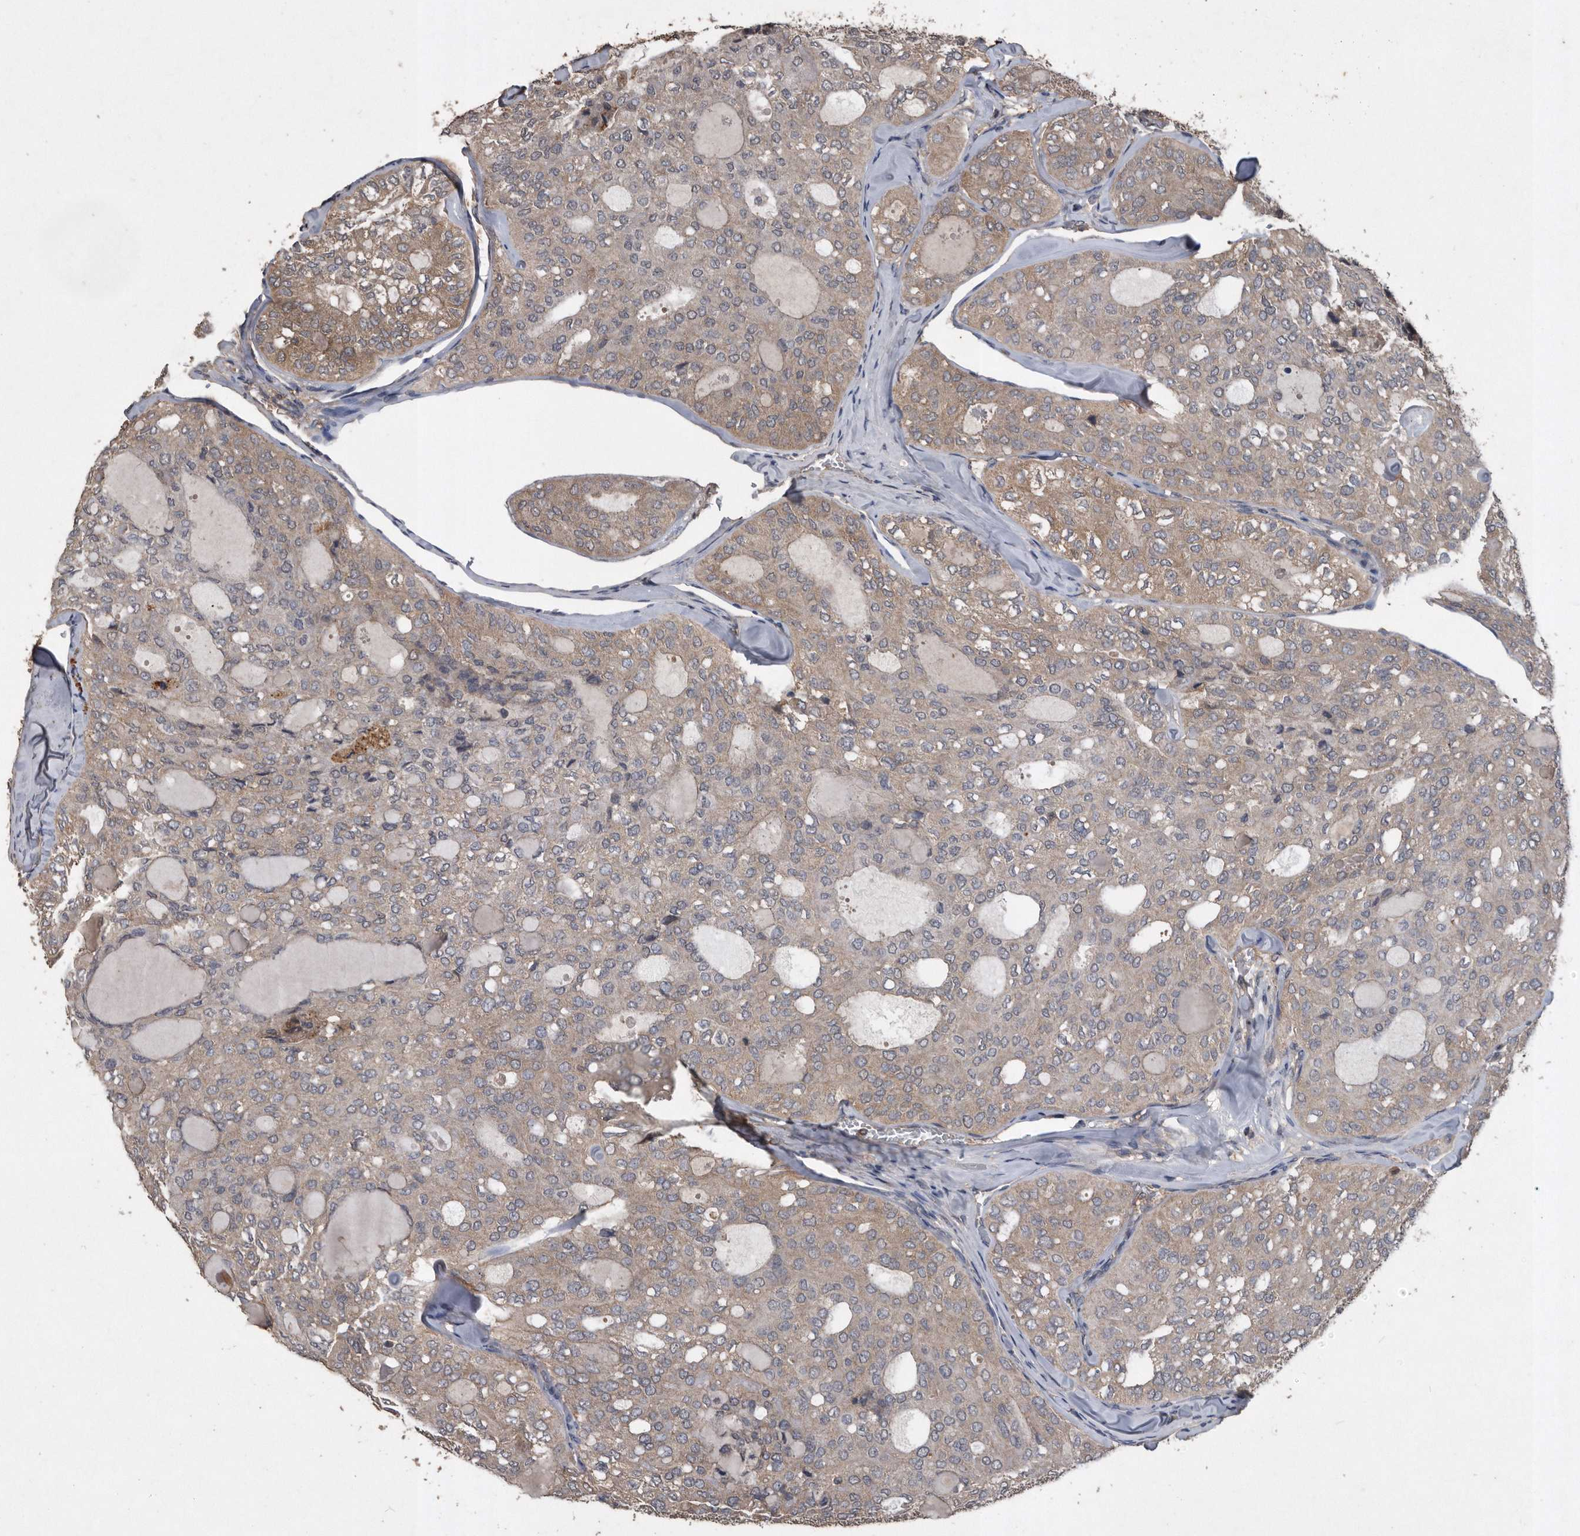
{"staining": {"intensity": "weak", "quantity": "25%-75%", "location": "cytoplasmic/membranous"}, "tissue": "thyroid cancer", "cell_type": "Tumor cells", "image_type": "cancer", "snomed": [{"axis": "morphology", "description": "Follicular adenoma carcinoma, NOS"}, {"axis": "topography", "description": "Thyroid gland"}], "caption": "This is a photomicrograph of immunohistochemistry staining of thyroid cancer, which shows weak staining in the cytoplasmic/membranous of tumor cells.", "gene": "NRBP1", "patient": {"sex": "male", "age": 75}}